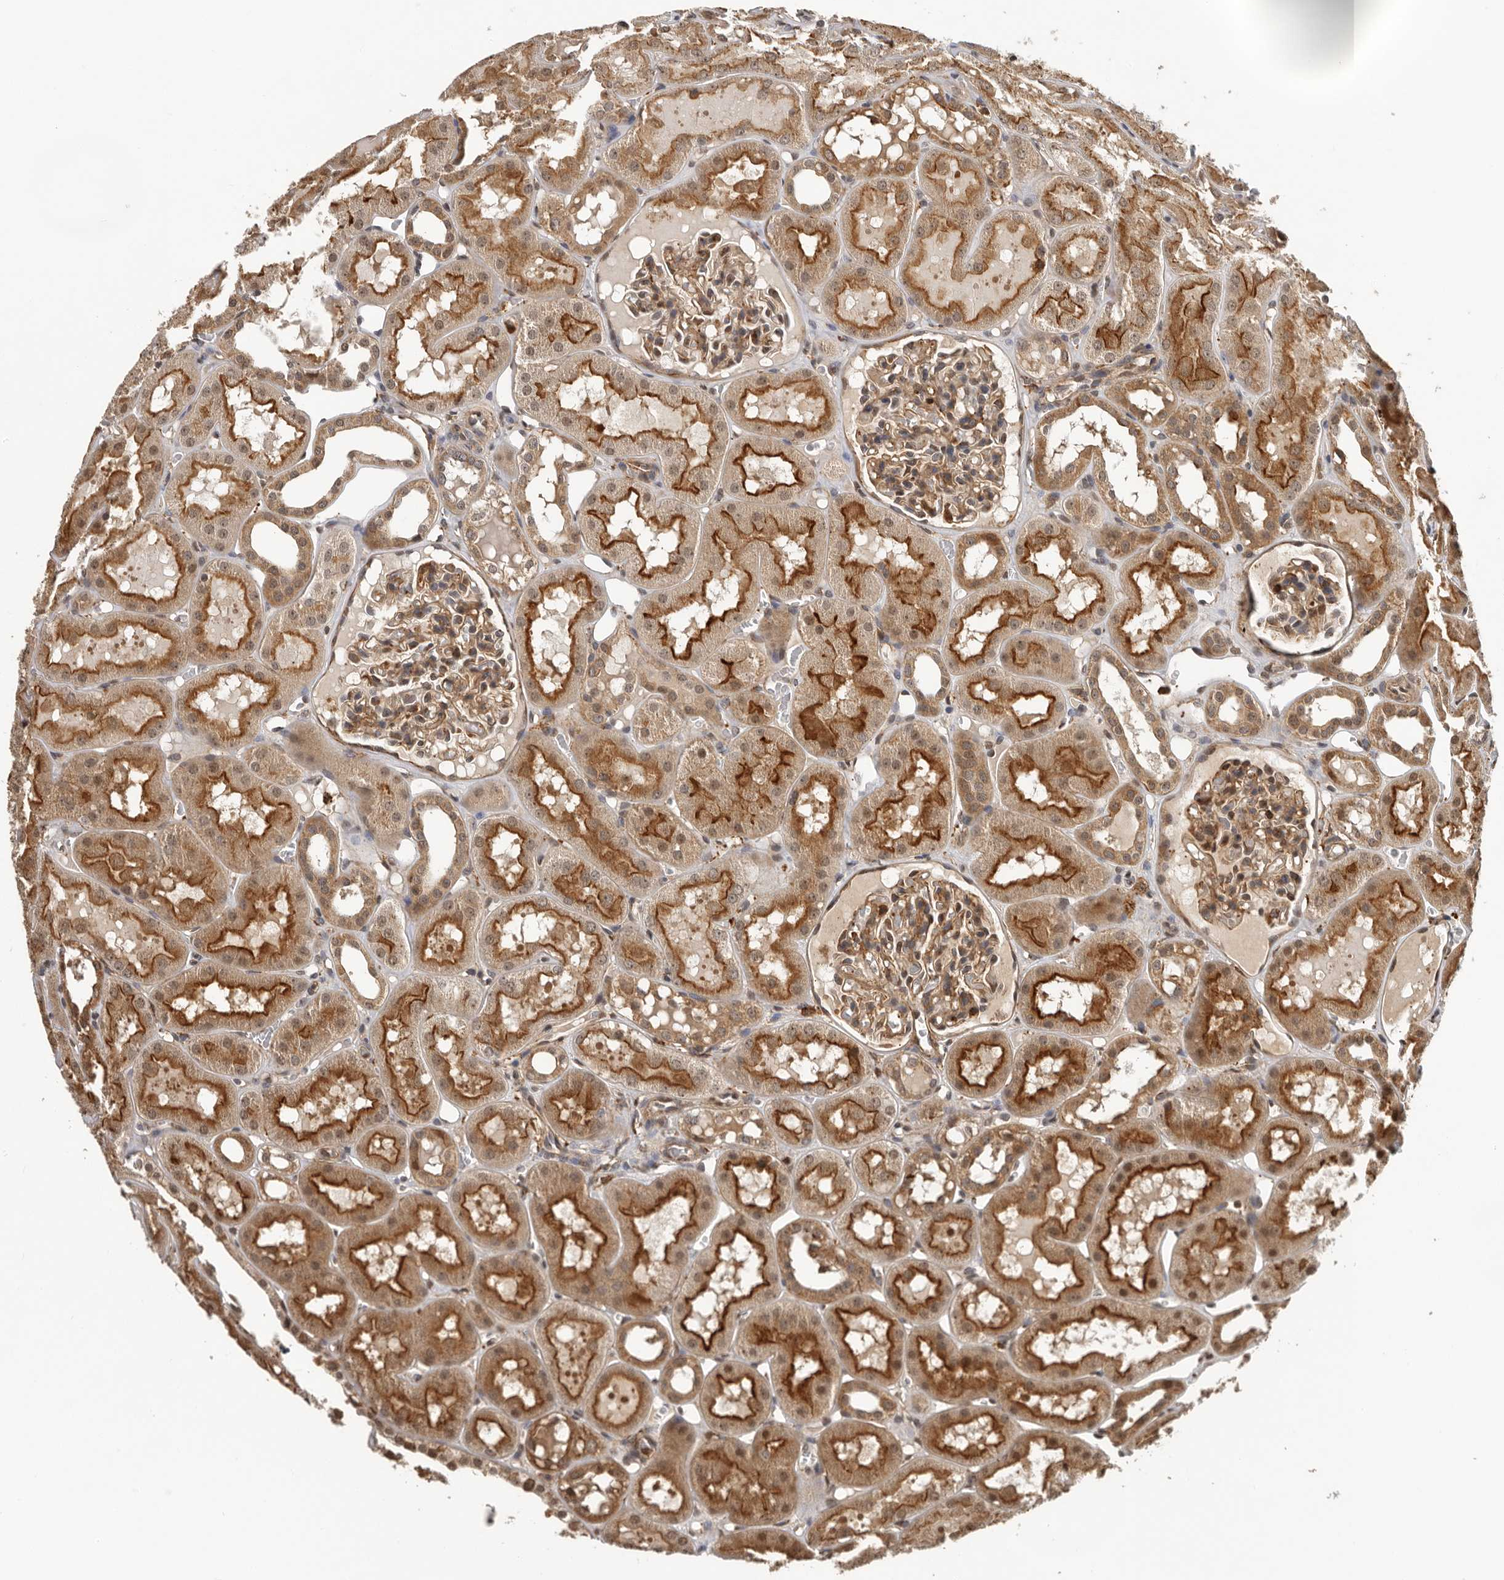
{"staining": {"intensity": "moderate", "quantity": ">75%", "location": "cytoplasmic/membranous"}, "tissue": "kidney", "cell_type": "Cells in glomeruli", "image_type": "normal", "snomed": [{"axis": "morphology", "description": "Normal tissue, NOS"}, {"axis": "topography", "description": "Kidney"}, {"axis": "topography", "description": "Urinary bladder"}], "caption": "High-power microscopy captured an IHC photomicrograph of unremarkable kidney, revealing moderate cytoplasmic/membranous staining in approximately >75% of cells in glomeruli. Immunohistochemistry (ihc) stains the protein of interest in brown and the nuclei are stained blue.", "gene": "RNF157", "patient": {"sex": "male", "age": 16}}